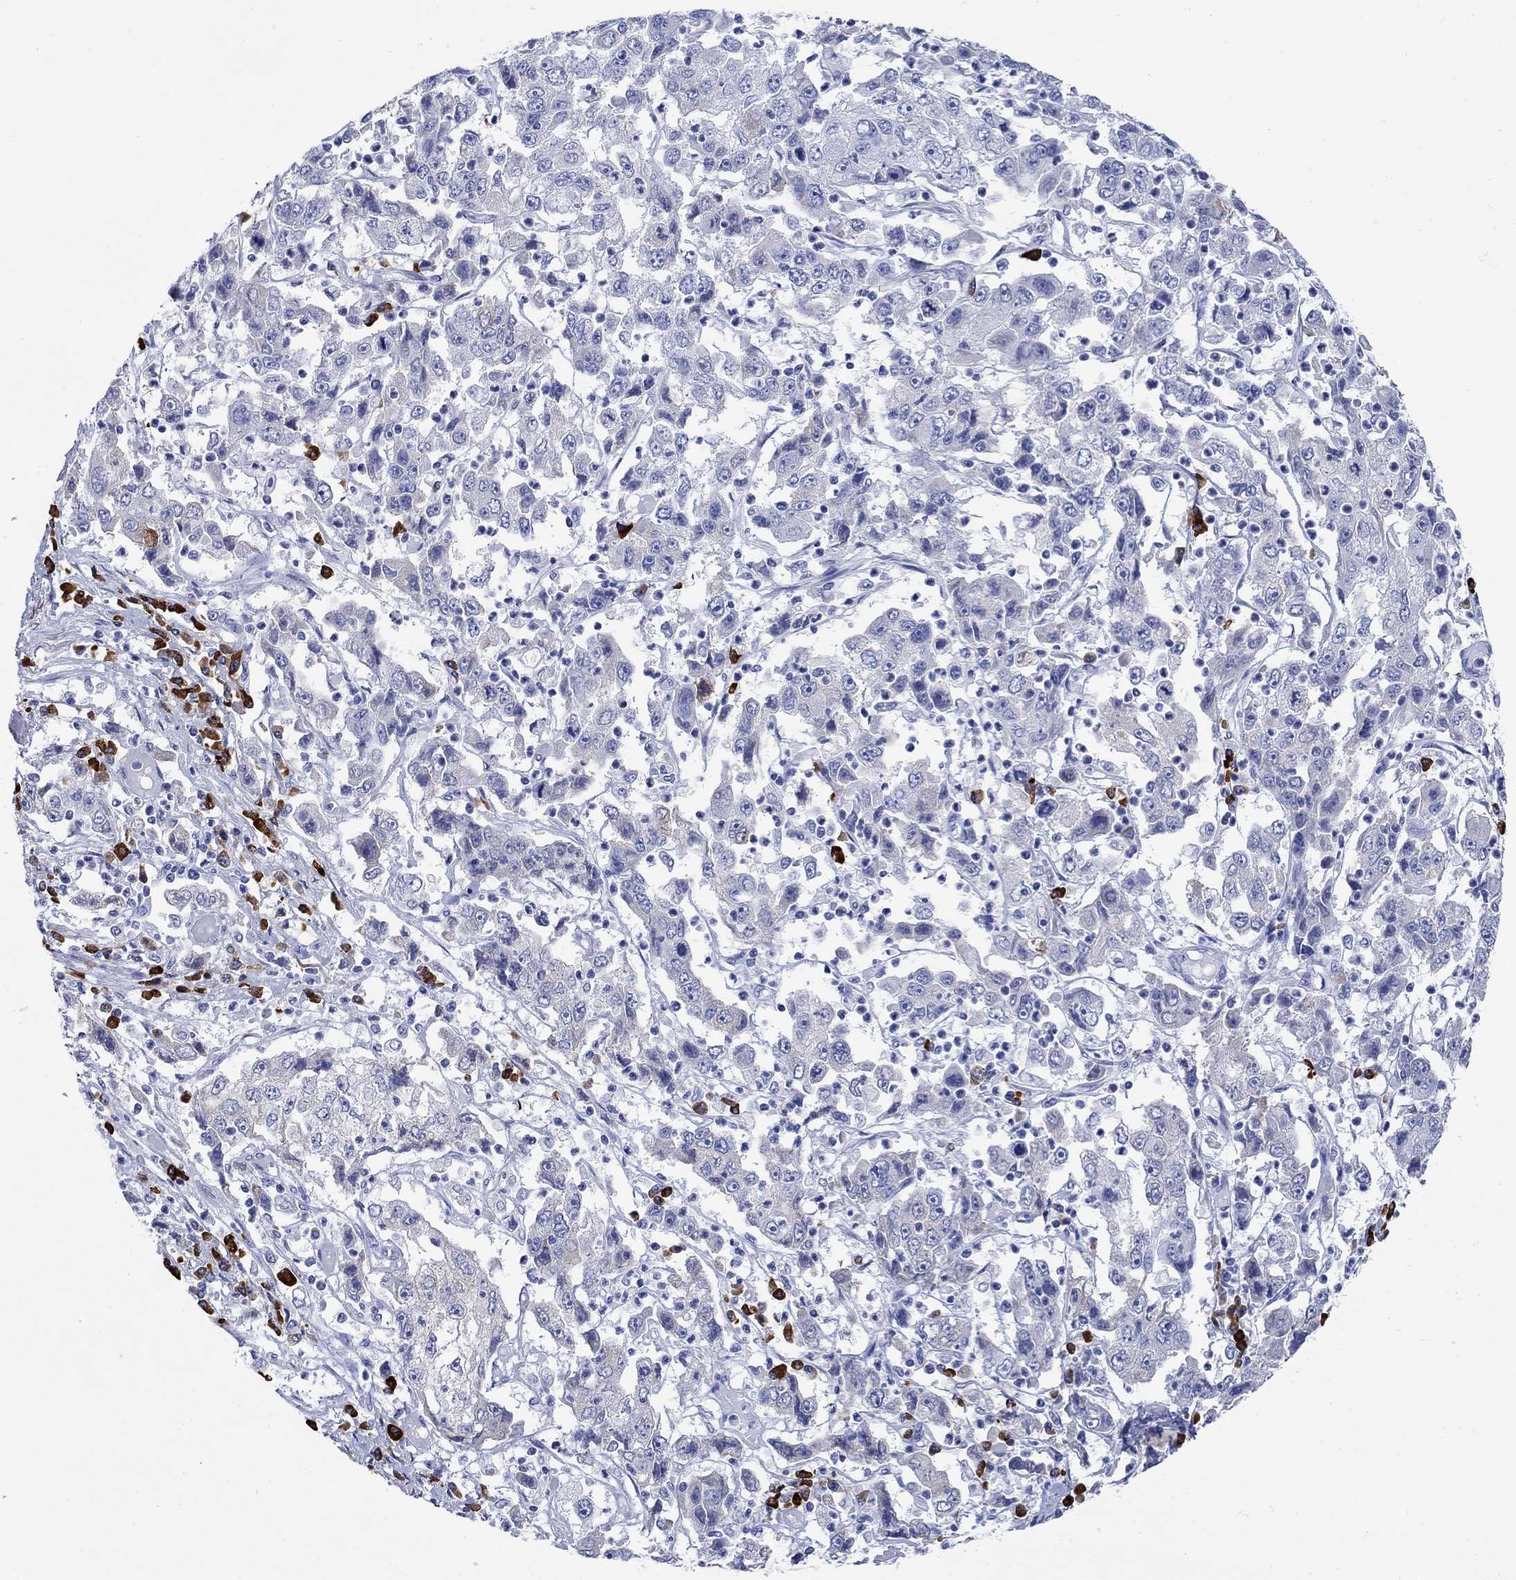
{"staining": {"intensity": "negative", "quantity": "none", "location": "none"}, "tissue": "cervical cancer", "cell_type": "Tumor cells", "image_type": "cancer", "snomed": [{"axis": "morphology", "description": "Squamous cell carcinoma, NOS"}, {"axis": "topography", "description": "Cervix"}], "caption": "Squamous cell carcinoma (cervical) was stained to show a protein in brown. There is no significant positivity in tumor cells. Nuclei are stained in blue.", "gene": "P2RY6", "patient": {"sex": "female", "age": 36}}